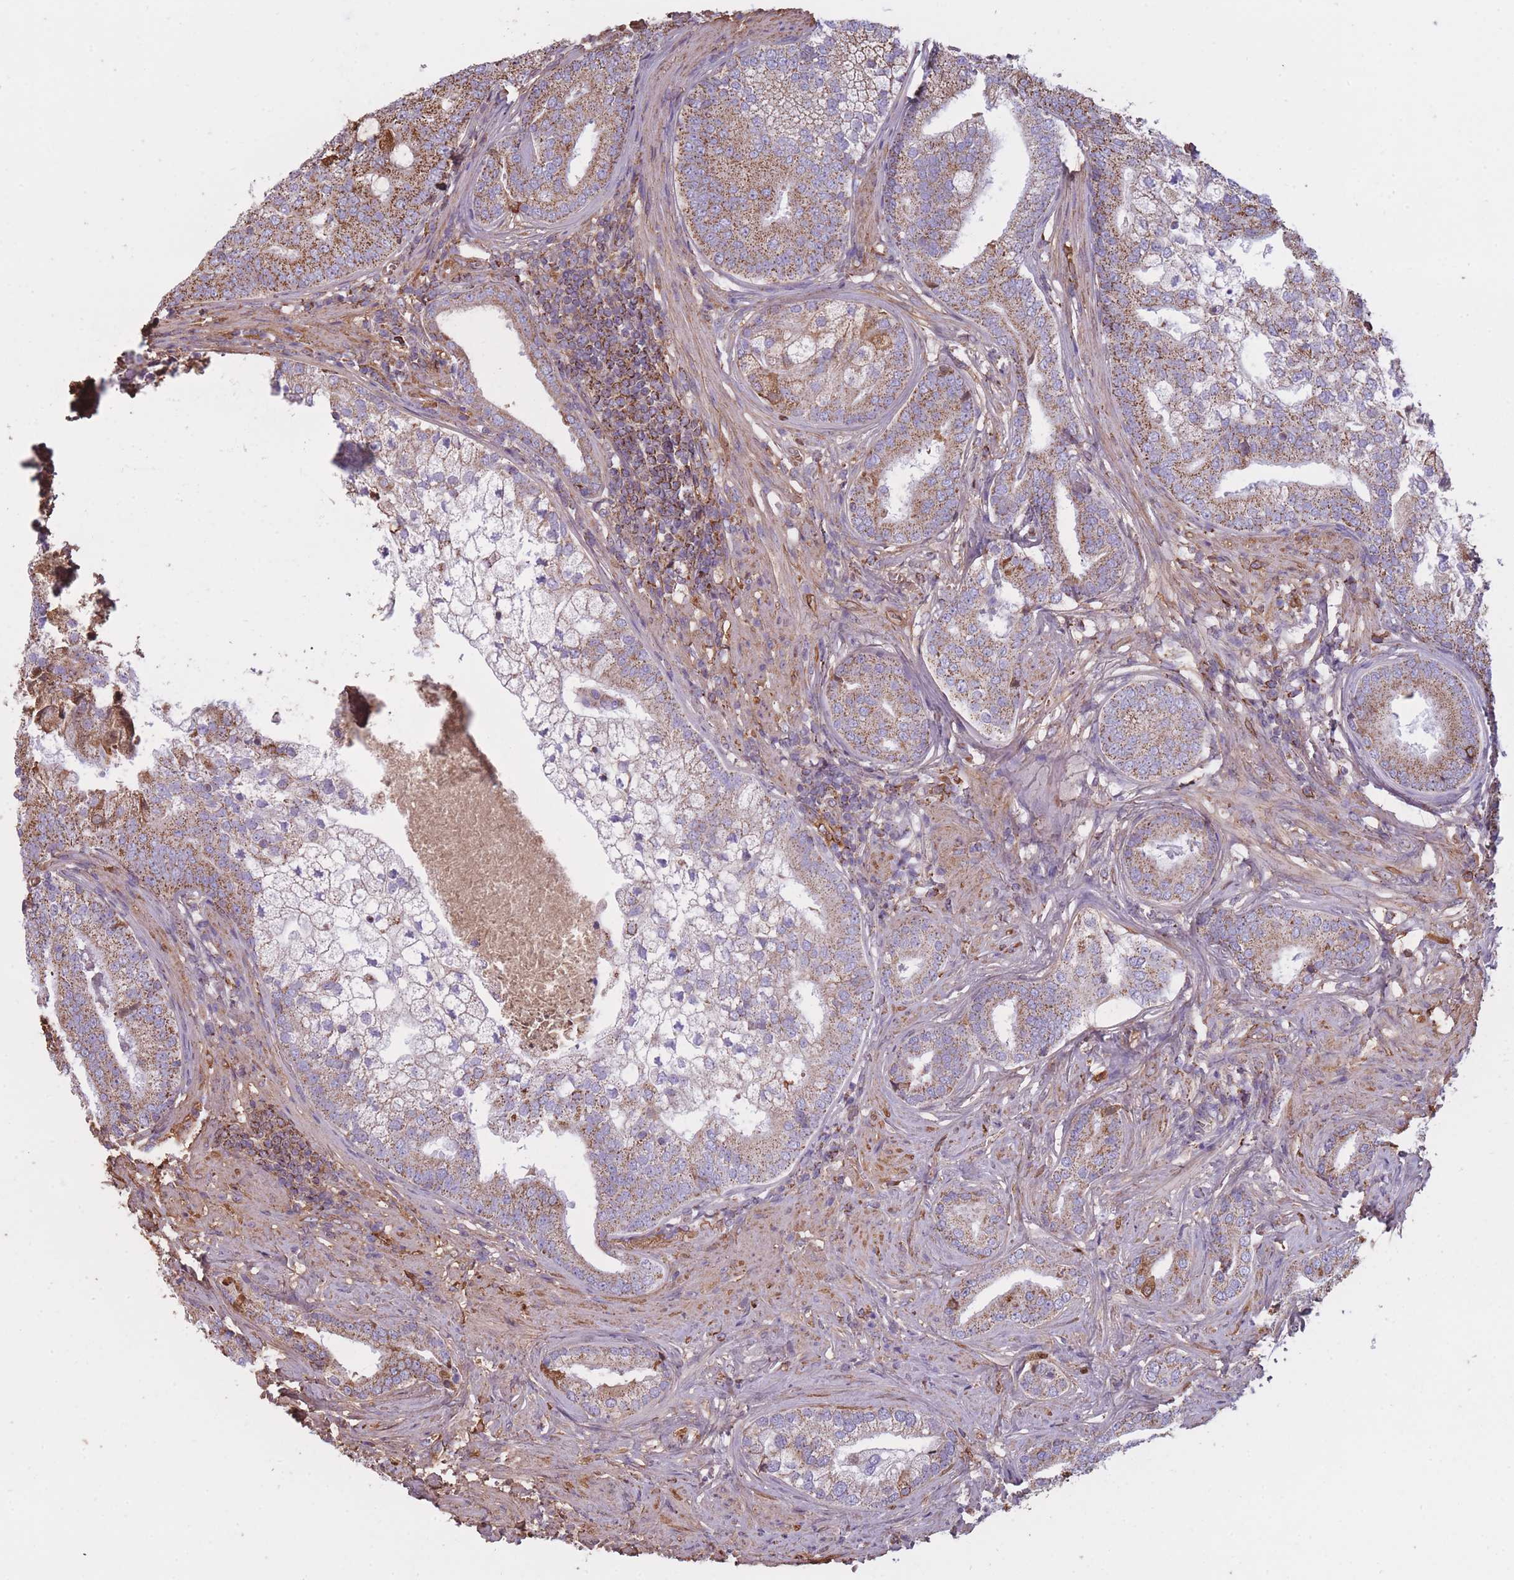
{"staining": {"intensity": "moderate", "quantity": "<25%", "location": "cytoplasmic/membranous"}, "tissue": "prostate cancer", "cell_type": "Tumor cells", "image_type": "cancer", "snomed": [{"axis": "morphology", "description": "Adenocarcinoma, High grade"}, {"axis": "topography", "description": "Prostate"}], "caption": "Protein expression analysis of human prostate cancer (high-grade adenocarcinoma) reveals moderate cytoplasmic/membranous expression in about <25% of tumor cells.", "gene": "KAT2A", "patient": {"sex": "male", "age": 55}}